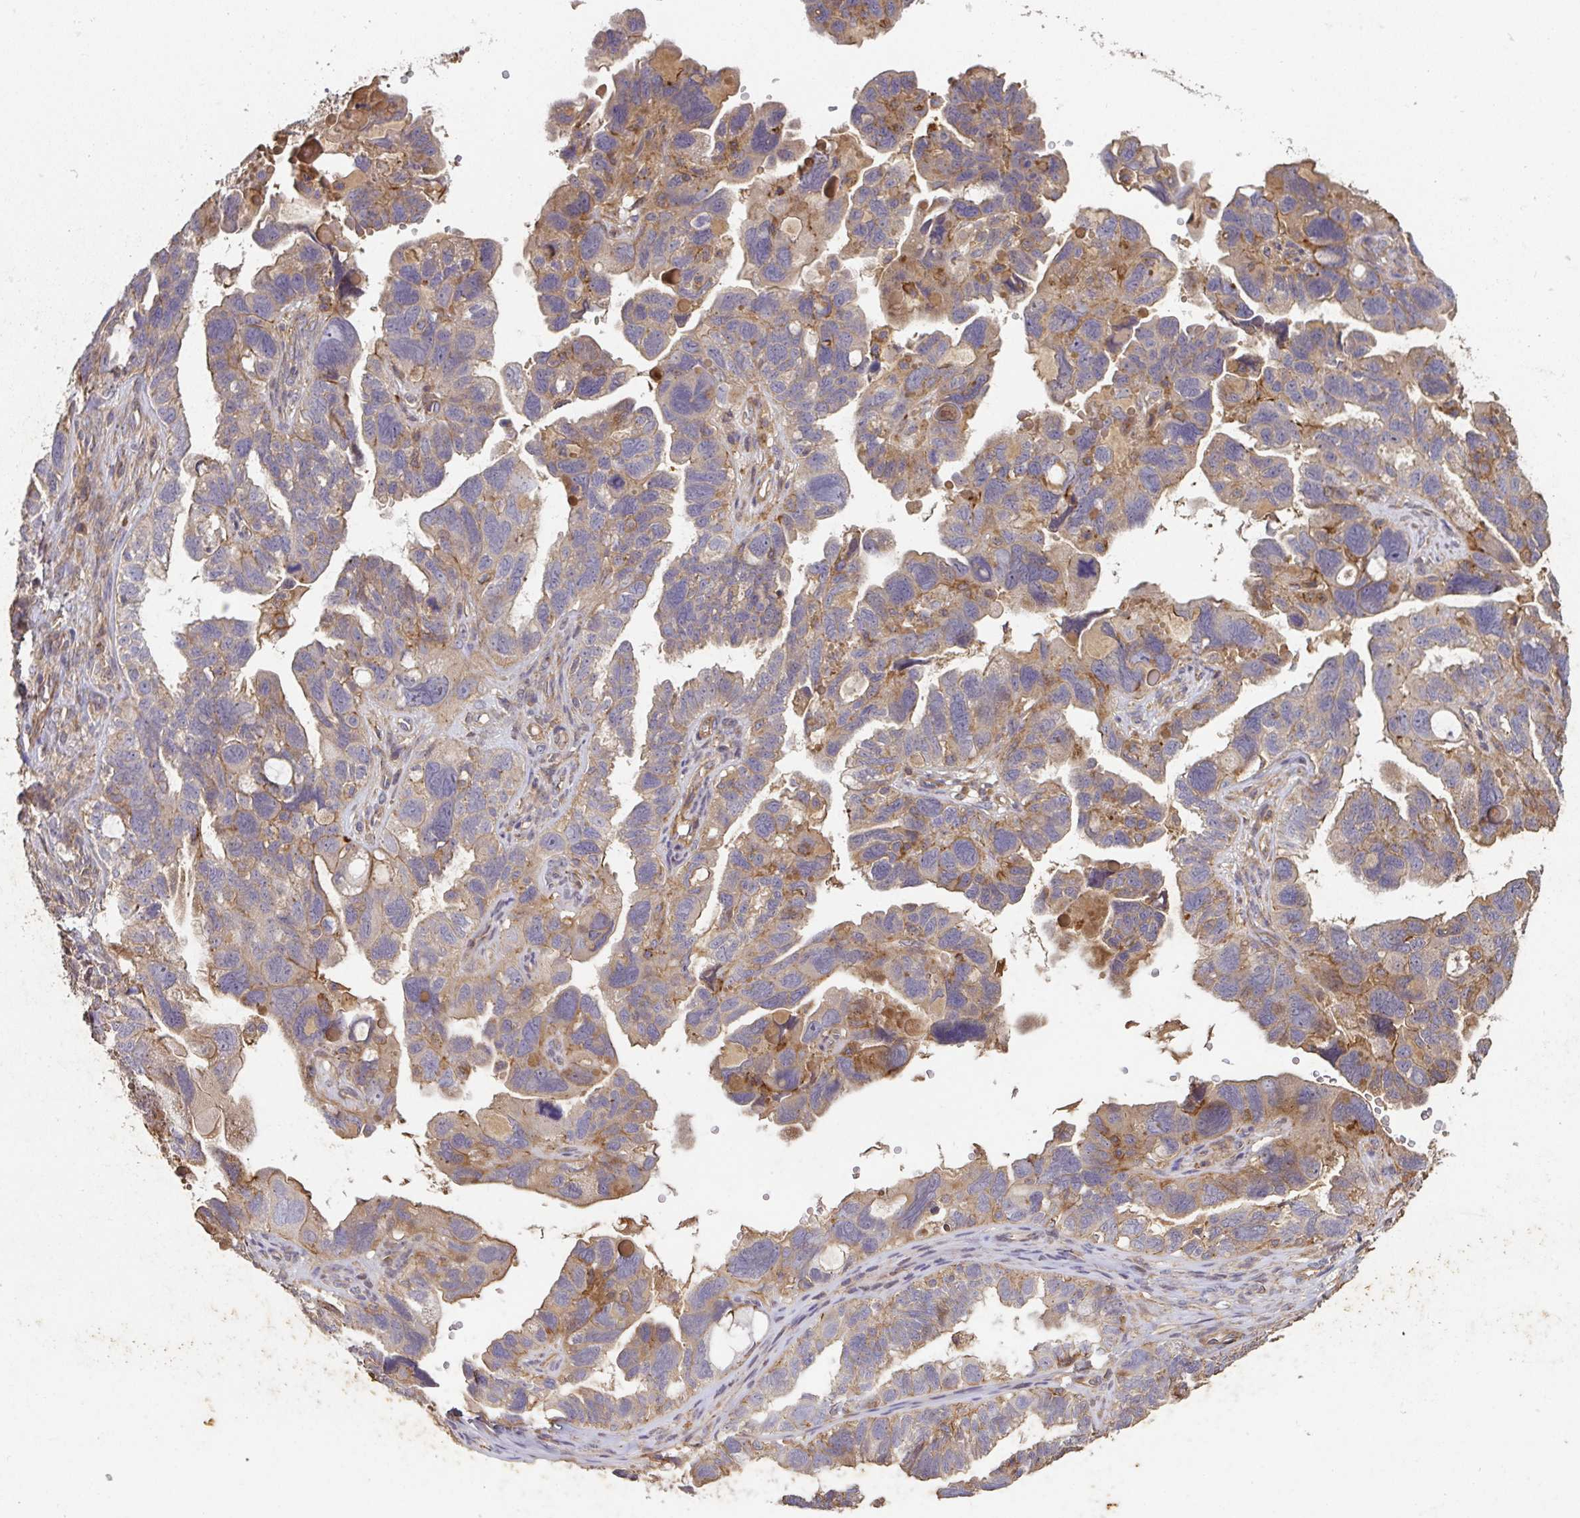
{"staining": {"intensity": "moderate", "quantity": ">75%", "location": "cytoplasmic/membranous"}, "tissue": "ovarian cancer", "cell_type": "Tumor cells", "image_type": "cancer", "snomed": [{"axis": "morphology", "description": "Cystadenocarcinoma, serous, NOS"}, {"axis": "topography", "description": "Ovary"}], "caption": "Serous cystadenocarcinoma (ovarian) stained with DAB (3,3'-diaminobenzidine) immunohistochemistry shows medium levels of moderate cytoplasmic/membranous positivity in about >75% of tumor cells.", "gene": "TNMD", "patient": {"sex": "female", "age": 60}}